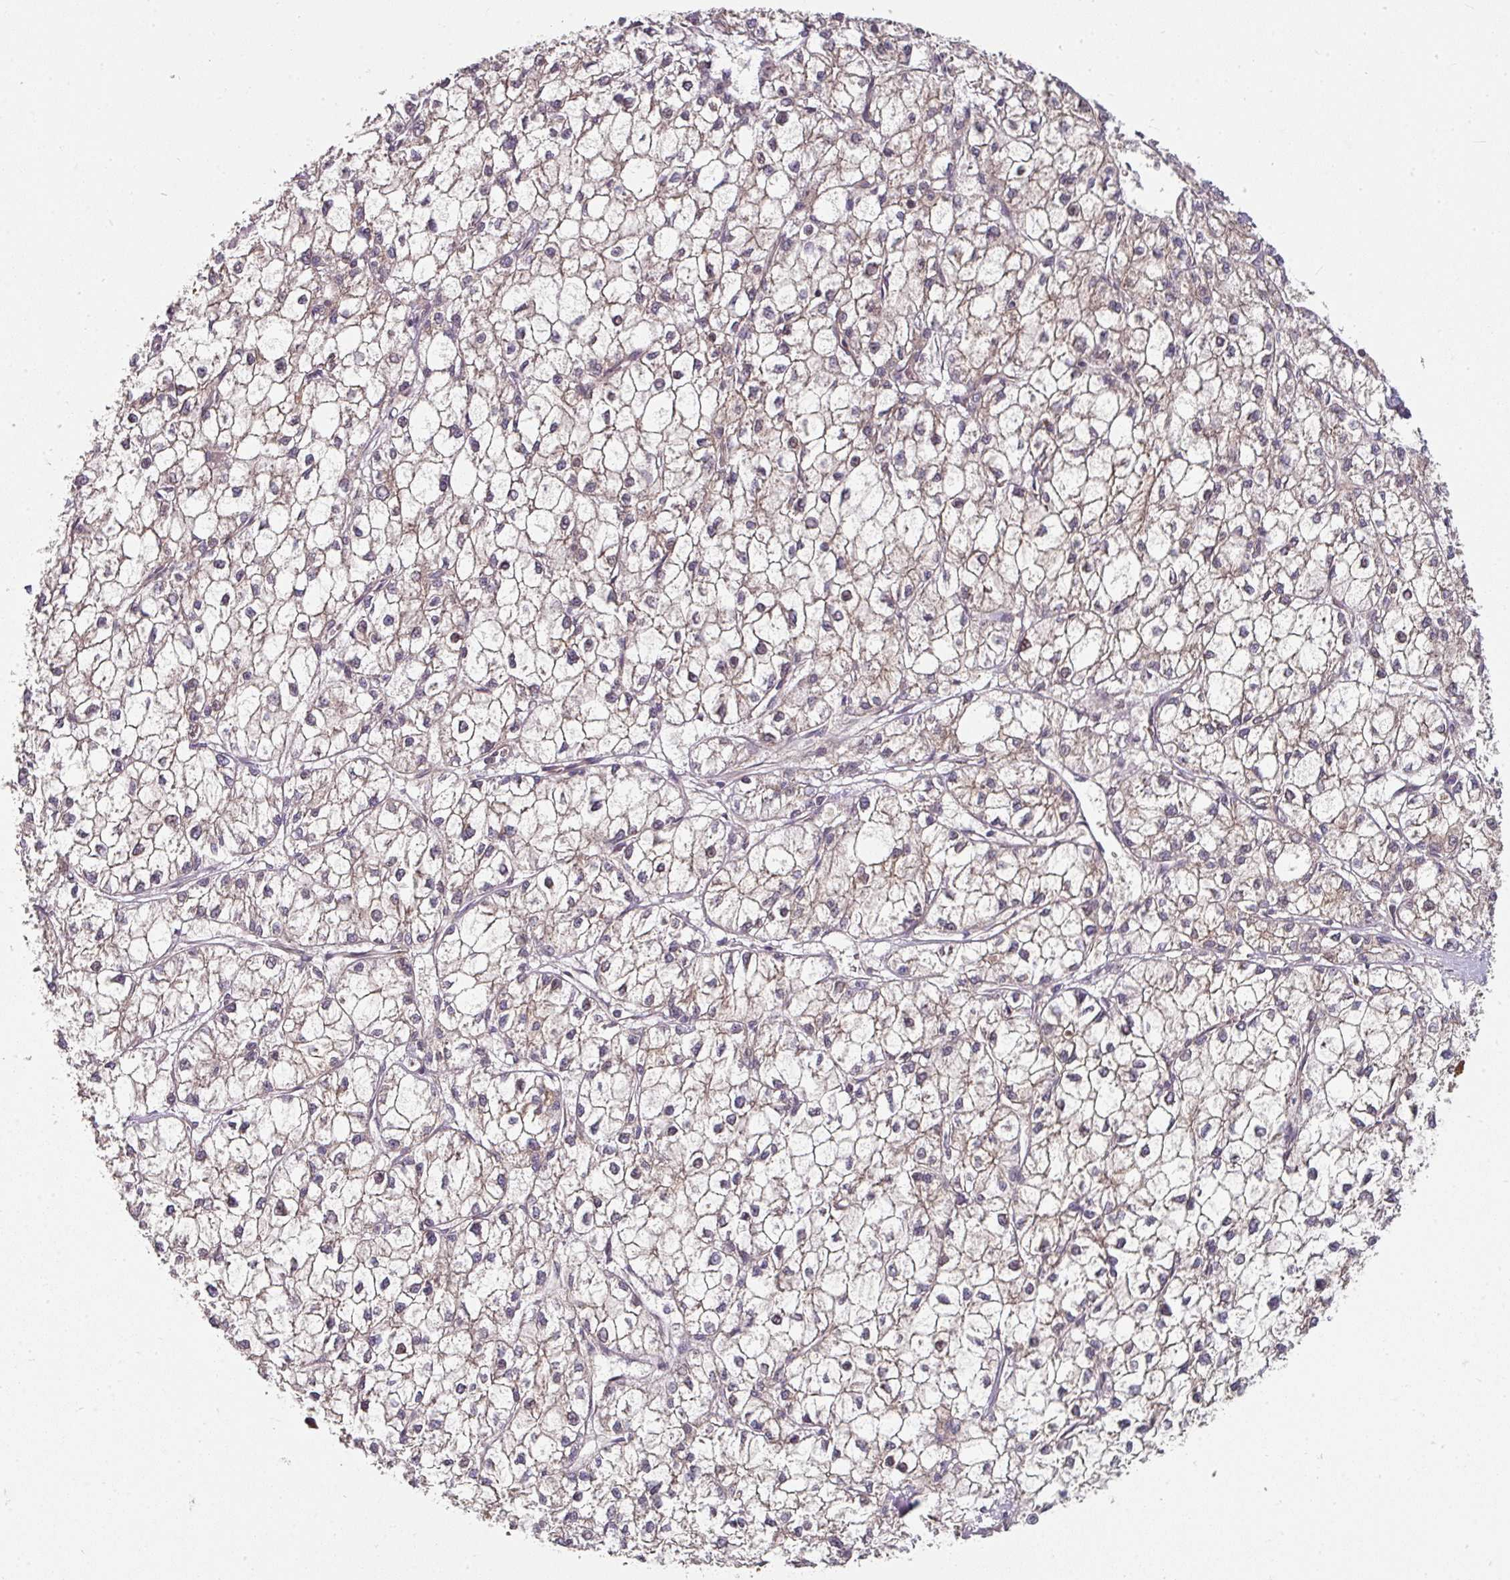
{"staining": {"intensity": "negative", "quantity": "none", "location": "none"}, "tissue": "liver cancer", "cell_type": "Tumor cells", "image_type": "cancer", "snomed": [{"axis": "morphology", "description": "Carcinoma, Hepatocellular, NOS"}, {"axis": "topography", "description": "Liver"}], "caption": "Protein analysis of liver cancer (hepatocellular carcinoma) shows no significant positivity in tumor cells. (DAB (3,3'-diaminobenzidine) immunohistochemistry (IHC), high magnification).", "gene": "MAP2K2", "patient": {"sex": "female", "age": 43}}